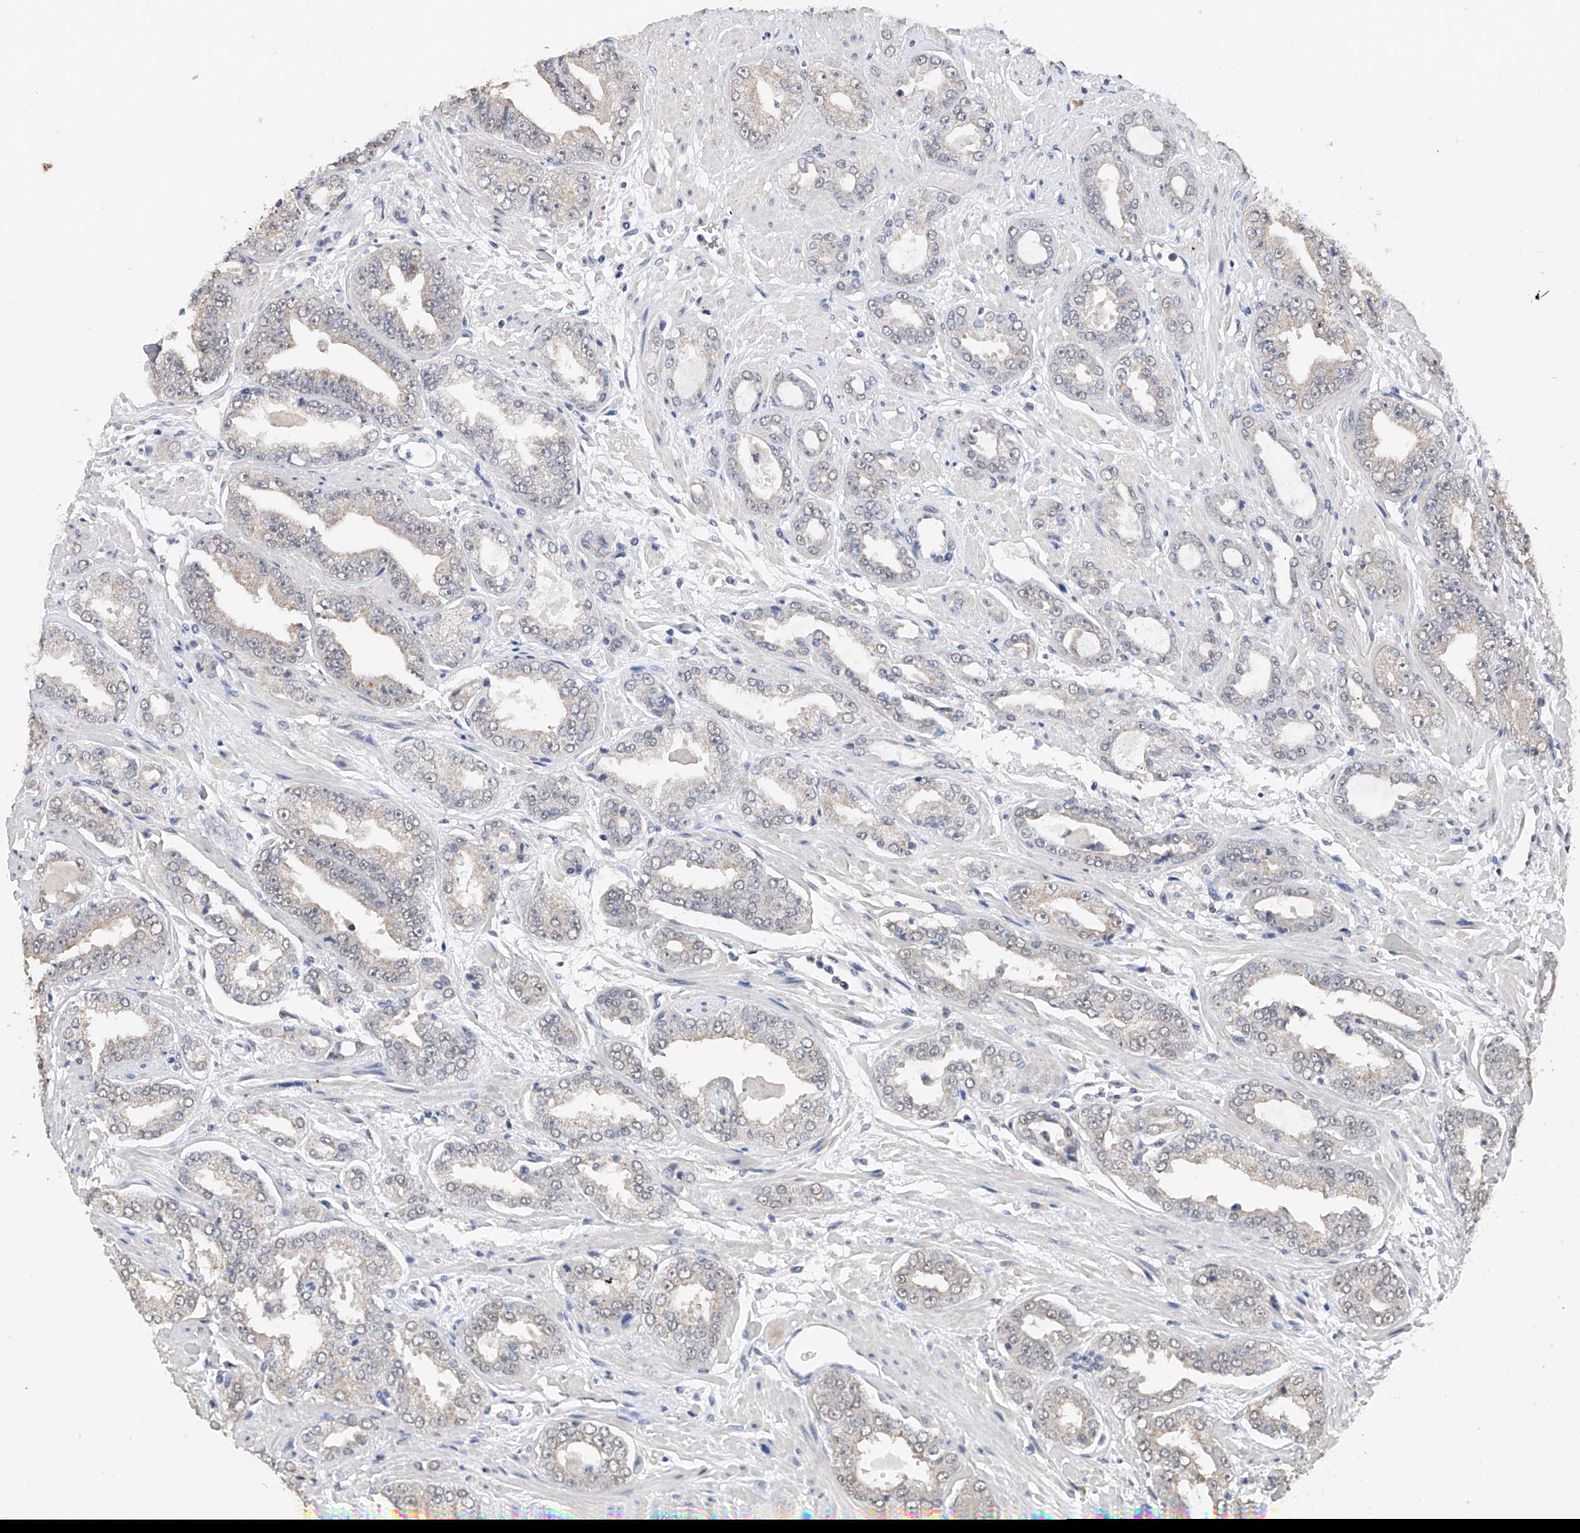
{"staining": {"intensity": "negative", "quantity": "none", "location": "none"}, "tissue": "prostate cancer", "cell_type": "Tumor cells", "image_type": "cancer", "snomed": [{"axis": "morphology", "description": "Adenocarcinoma, High grade"}, {"axis": "topography", "description": "Prostate"}], "caption": "This is an IHC histopathology image of prostate cancer (high-grade adenocarcinoma). There is no positivity in tumor cells.", "gene": "DMAP1", "patient": {"sex": "male", "age": 71}}